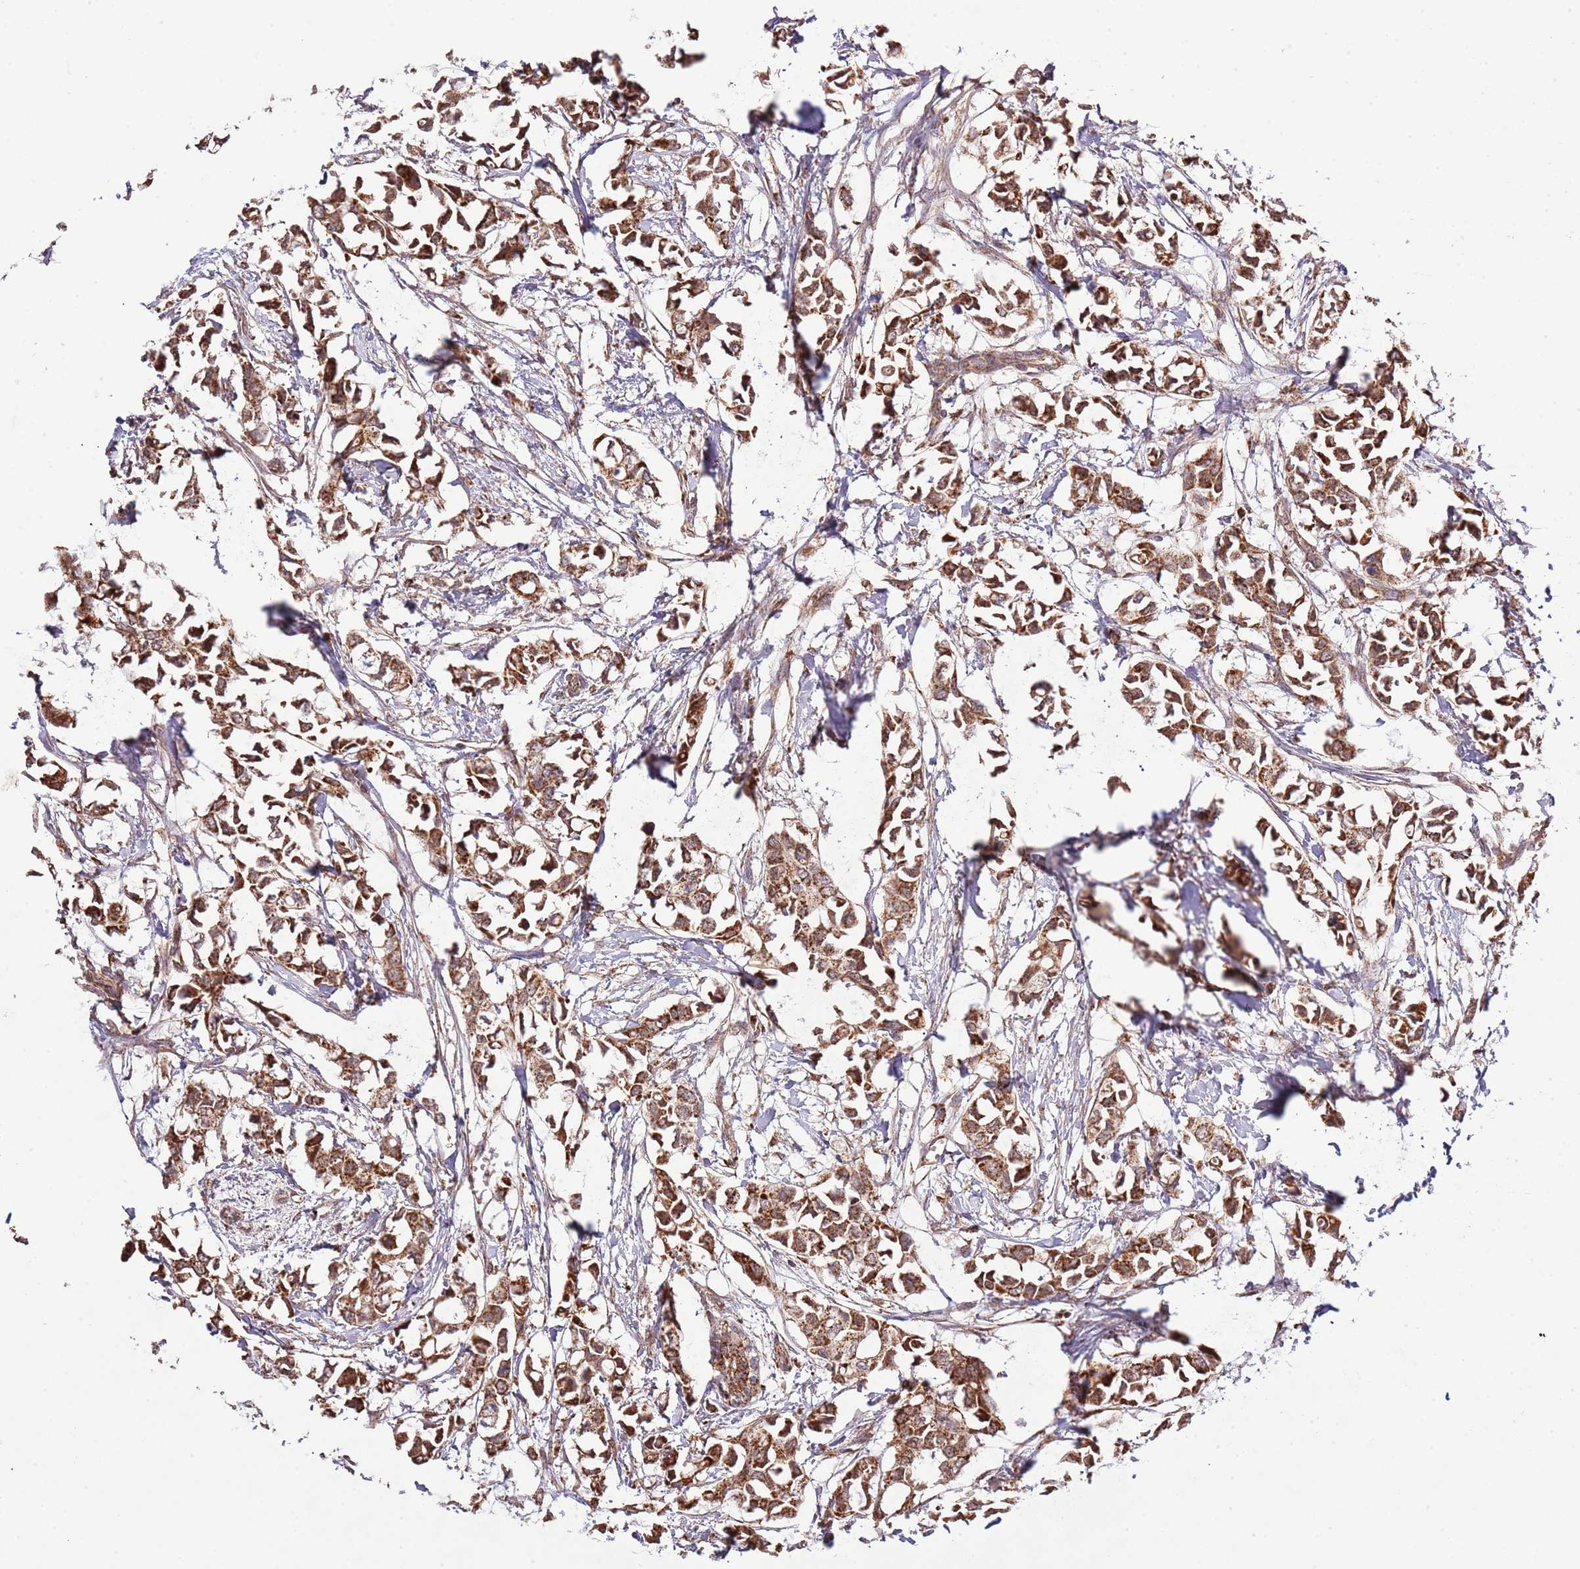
{"staining": {"intensity": "strong", "quantity": ">75%", "location": "cytoplasmic/membranous"}, "tissue": "breast cancer", "cell_type": "Tumor cells", "image_type": "cancer", "snomed": [{"axis": "morphology", "description": "Duct carcinoma"}, {"axis": "topography", "description": "Breast"}], "caption": "Intraductal carcinoma (breast) stained with IHC demonstrates strong cytoplasmic/membranous expression in approximately >75% of tumor cells. (DAB = brown stain, brightfield microscopy at high magnification).", "gene": "IVD", "patient": {"sex": "female", "age": 41}}